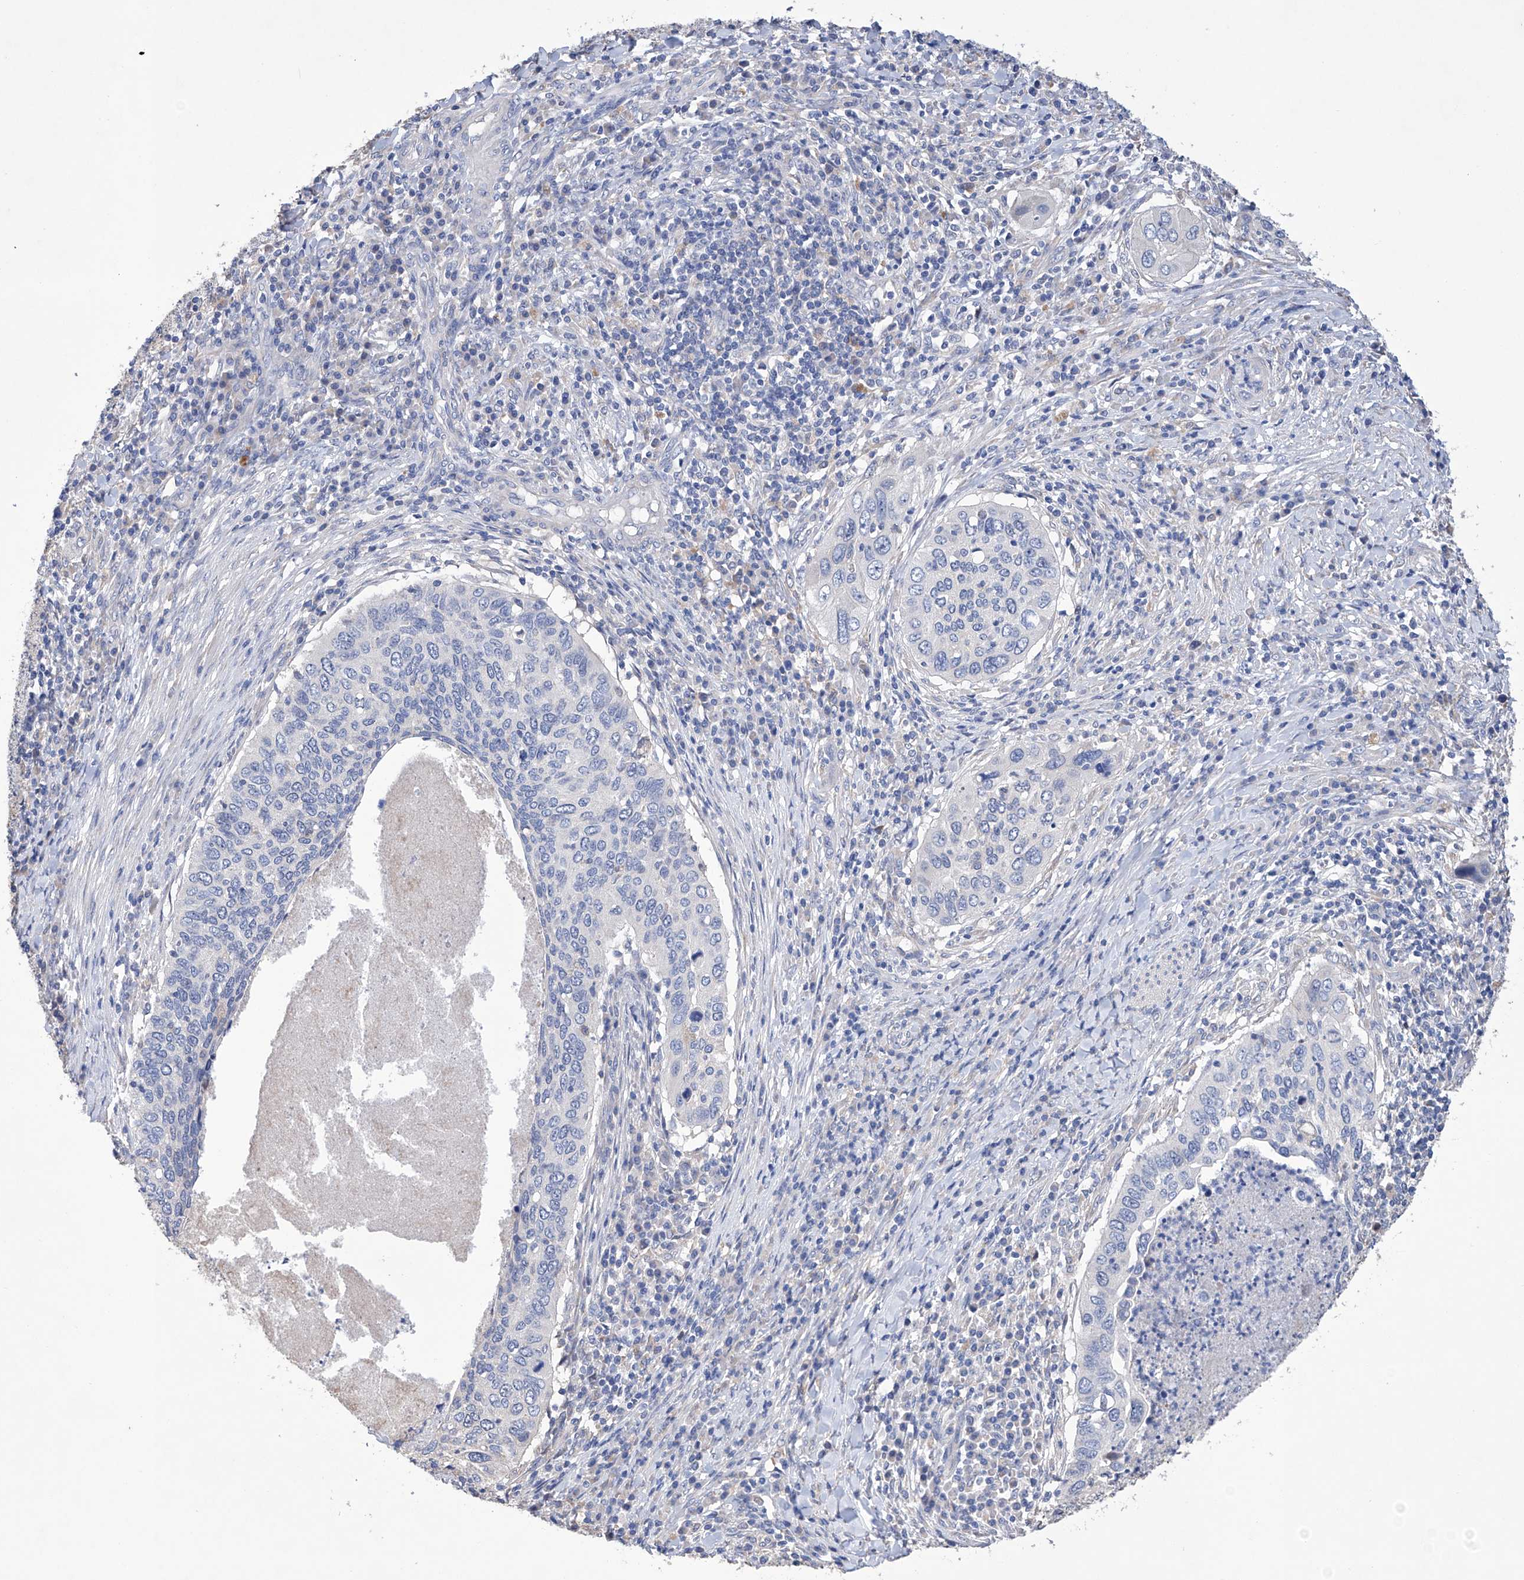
{"staining": {"intensity": "negative", "quantity": "none", "location": "none"}, "tissue": "cervical cancer", "cell_type": "Tumor cells", "image_type": "cancer", "snomed": [{"axis": "morphology", "description": "Squamous cell carcinoma, NOS"}, {"axis": "topography", "description": "Cervix"}], "caption": "There is no significant positivity in tumor cells of cervical cancer (squamous cell carcinoma).", "gene": "AFG1L", "patient": {"sex": "female", "age": 38}}